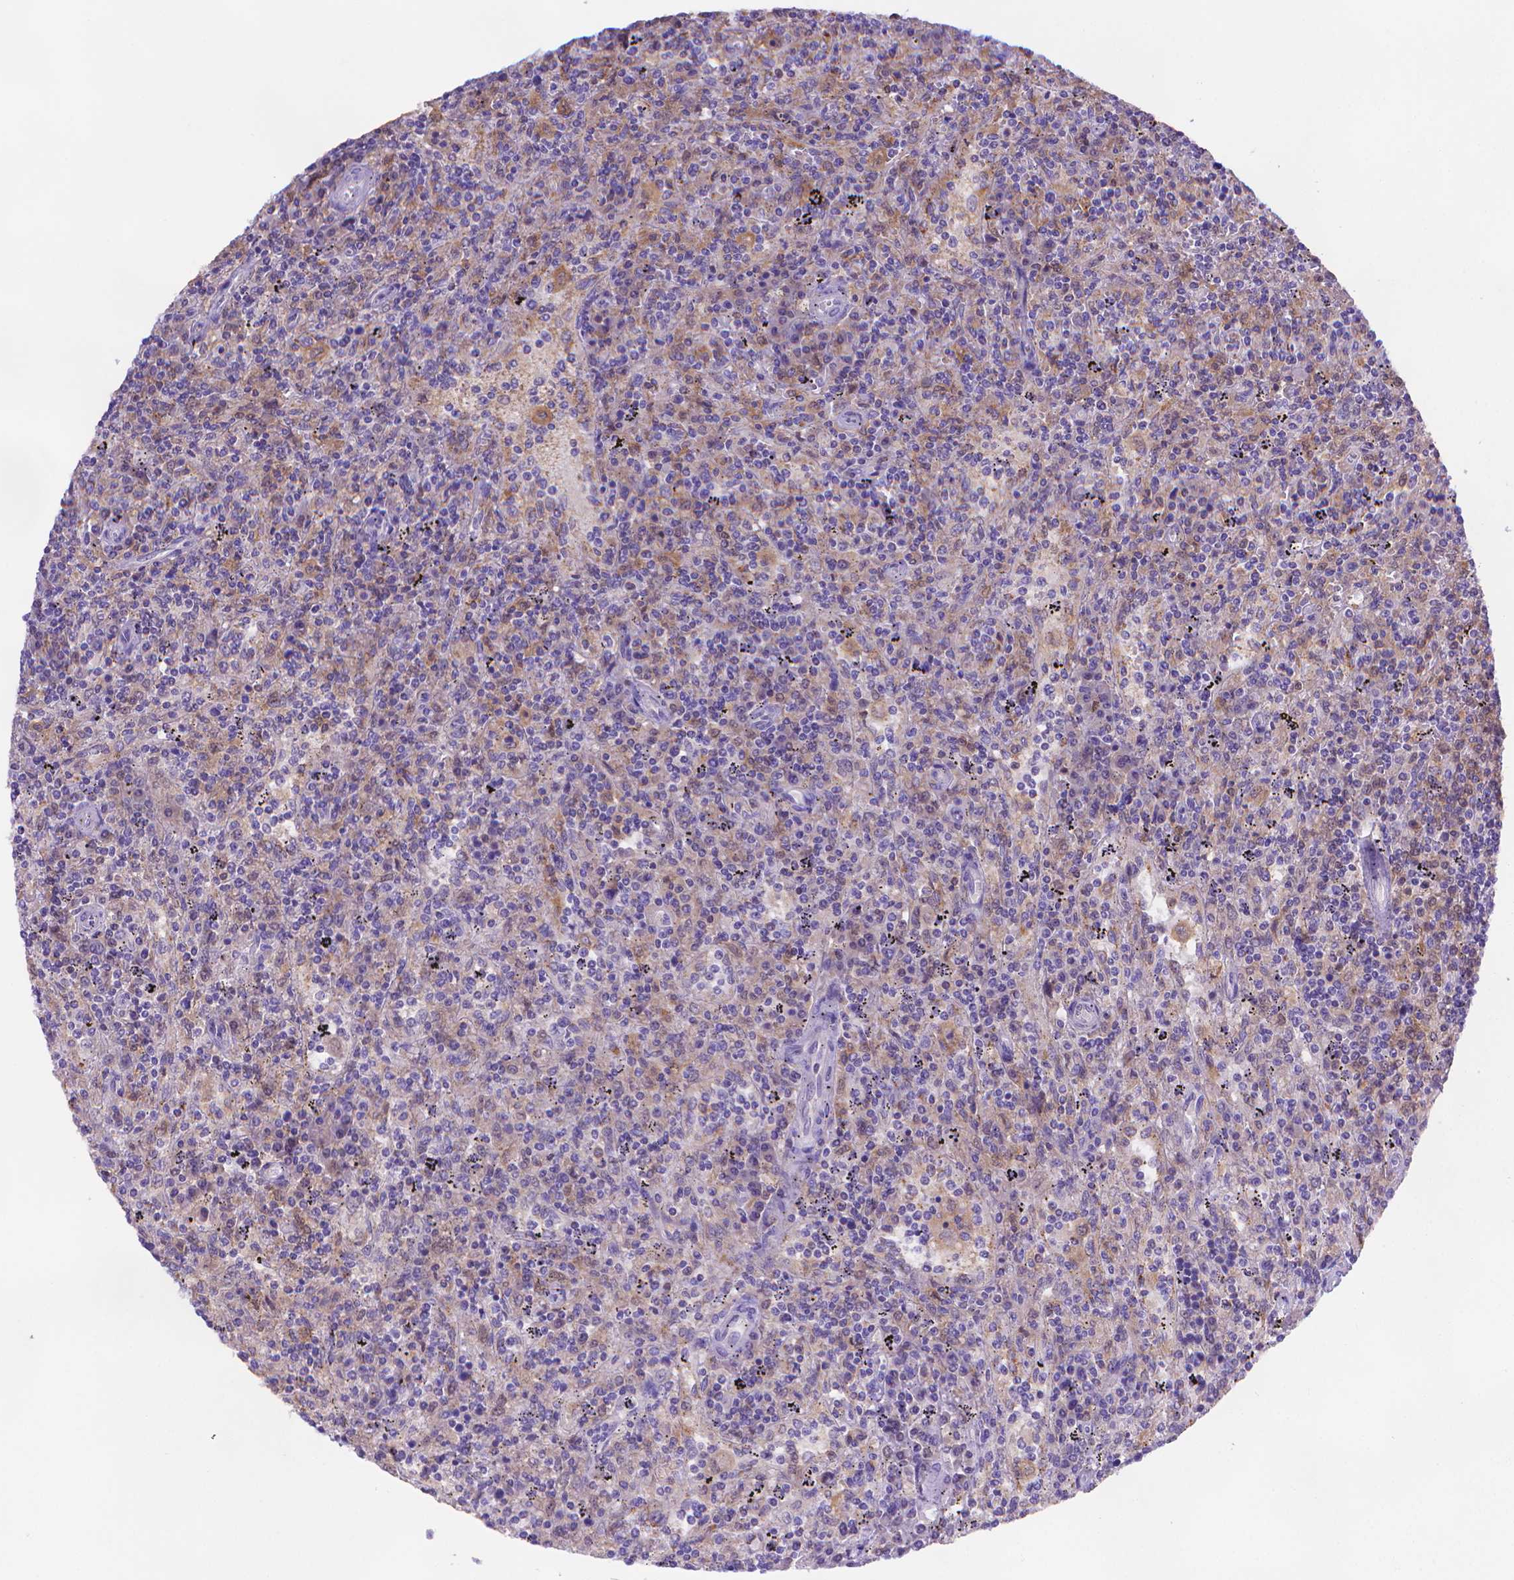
{"staining": {"intensity": "moderate", "quantity": "25%-75%", "location": "cytoplasmic/membranous"}, "tissue": "lymphoma", "cell_type": "Tumor cells", "image_type": "cancer", "snomed": [{"axis": "morphology", "description": "Malignant lymphoma, non-Hodgkin's type, Low grade"}, {"axis": "topography", "description": "Spleen"}], "caption": "The photomicrograph displays immunohistochemical staining of lymphoma. There is moderate cytoplasmic/membranous expression is identified in approximately 25%-75% of tumor cells.", "gene": "FGD2", "patient": {"sex": "male", "age": 62}}